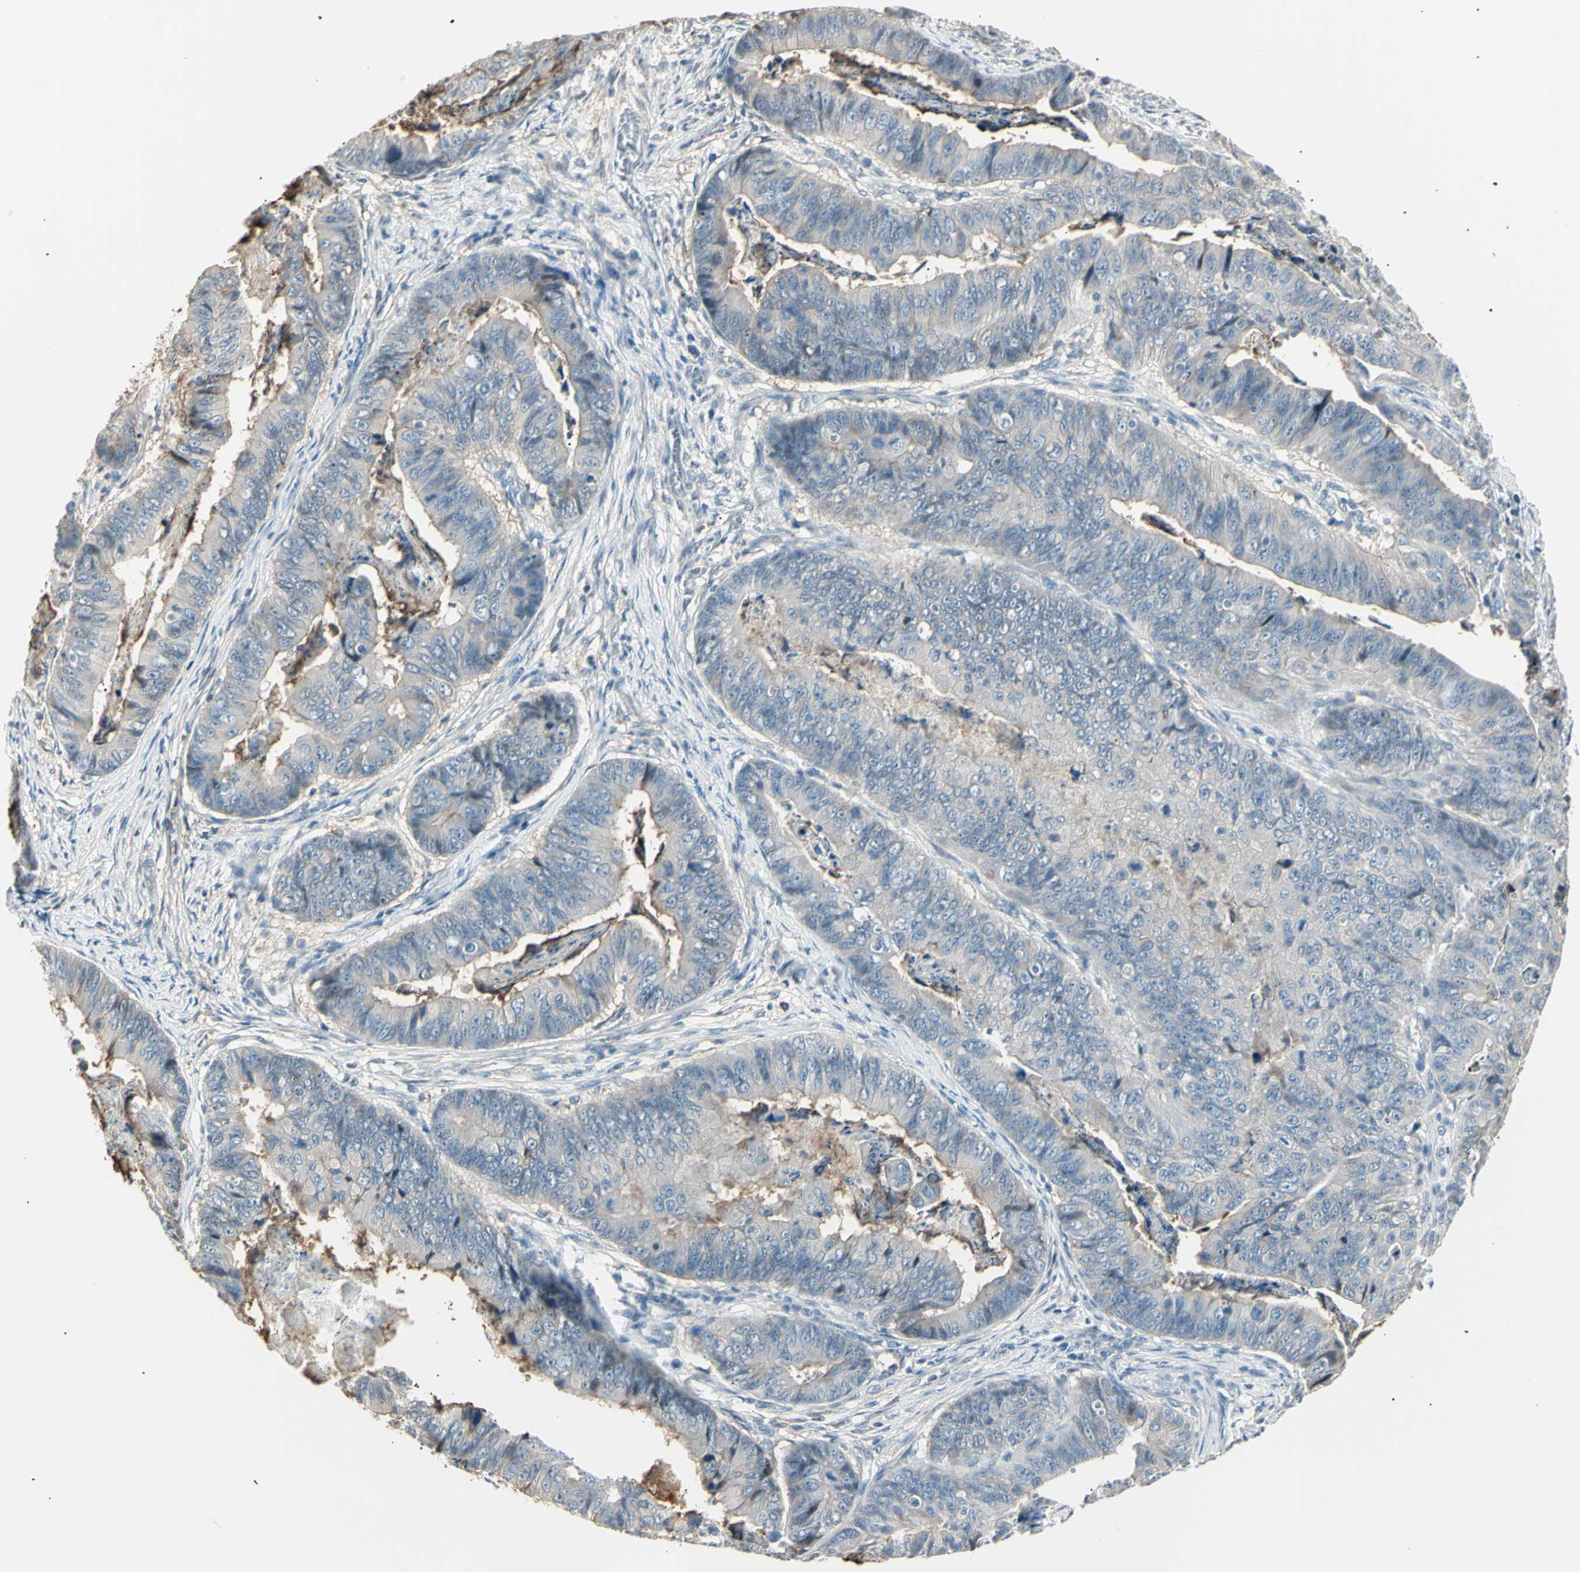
{"staining": {"intensity": "weak", "quantity": "<25%", "location": "cytoplasmic/membranous"}, "tissue": "stomach cancer", "cell_type": "Tumor cells", "image_type": "cancer", "snomed": [{"axis": "morphology", "description": "Adenocarcinoma, NOS"}, {"axis": "topography", "description": "Stomach, lower"}], "caption": "High power microscopy histopathology image of an IHC photomicrograph of adenocarcinoma (stomach), revealing no significant expression in tumor cells. (Brightfield microscopy of DAB IHC at high magnification).", "gene": "LHPP", "patient": {"sex": "male", "age": 77}}